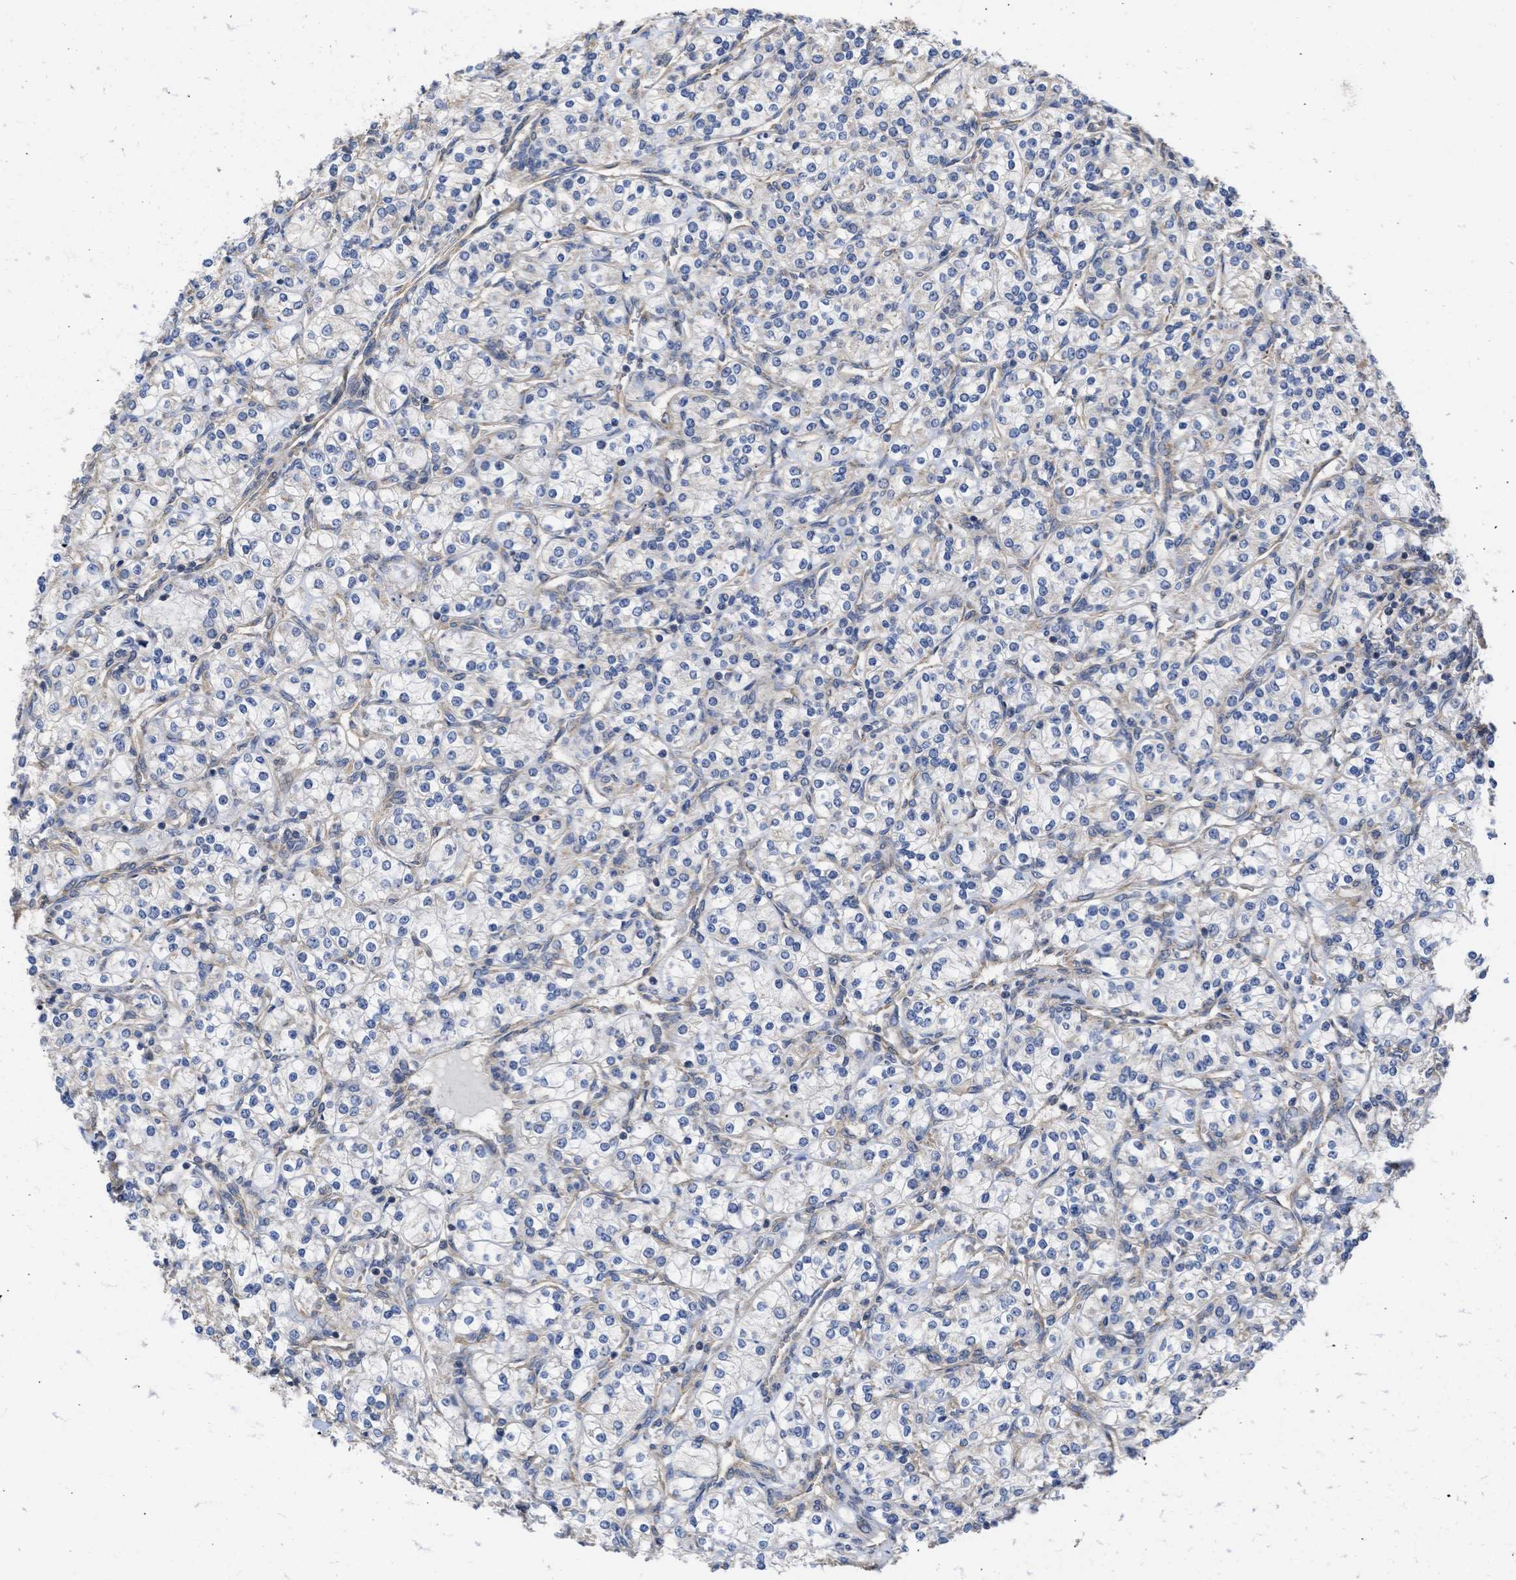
{"staining": {"intensity": "negative", "quantity": "none", "location": "none"}, "tissue": "renal cancer", "cell_type": "Tumor cells", "image_type": "cancer", "snomed": [{"axis": "morphology", "description": "Adenocarcinoma, NOS"}, {"axis": "topography", "description": "Kidney"}], "caption": "The histopathology image exhibits no staining of tumor cells in adenocarcinoma (renal).", "gene": "MAP2K3", "patient": {"sex": "male", "age": 77}}